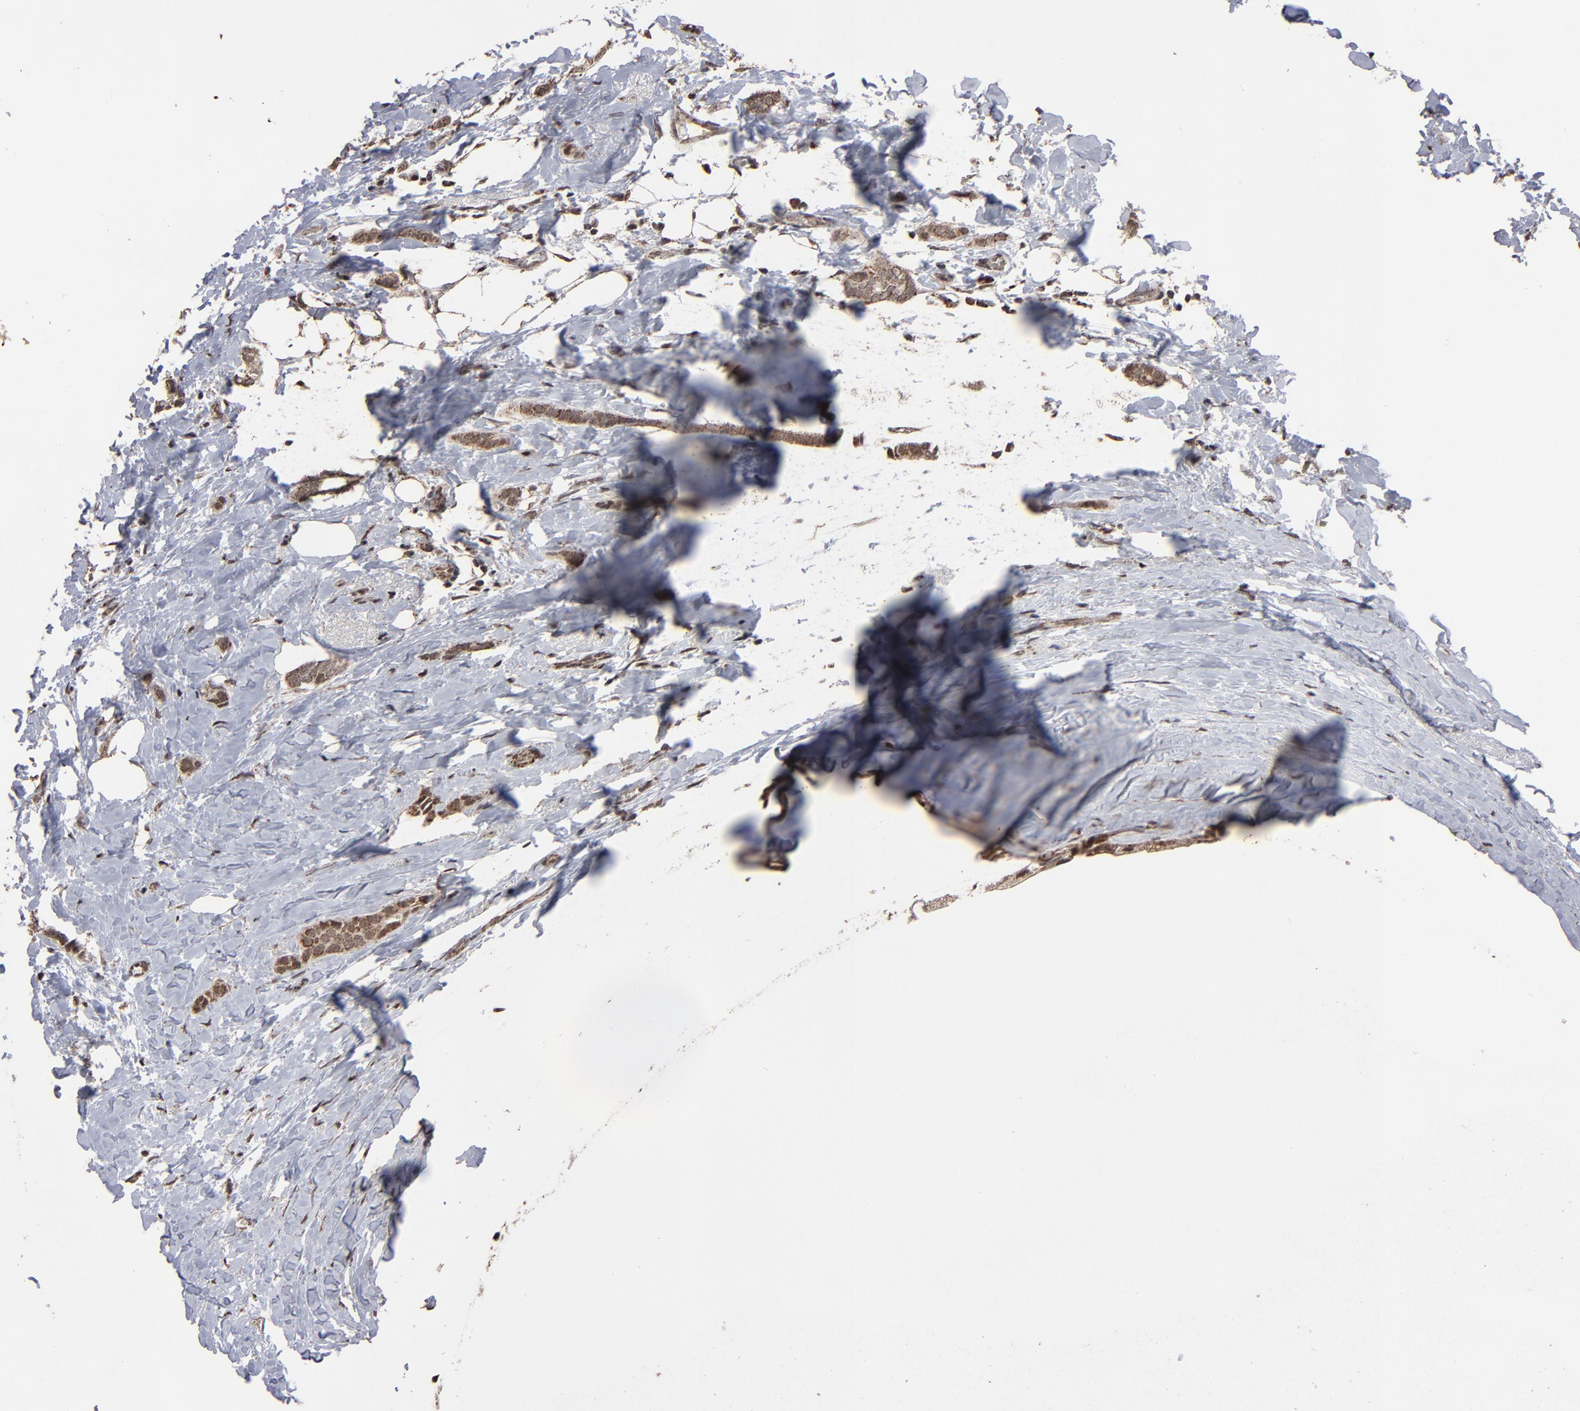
{"staining": {"intensity": "moderate", "quantity": ">75%", "location": "cytoplasmic/membranous,nuclear"}, "tissue": "breast cancer", "cell_type": "Tumor cells", "image_type": "cancer", "snomed": [{"axis": "morphology", "description": "Duct carcinoma"}, {"axis": "topography", "description": "Breast"}], "caption": "Tumor cells reveal medium levels of moderate cytoplasmic/membranous and nuclear staining in approximately >75% of cells in human intraductal carcinoma (breast).", "gene": "BNIP3", "patient": {"sex": "female", "age": 54}}